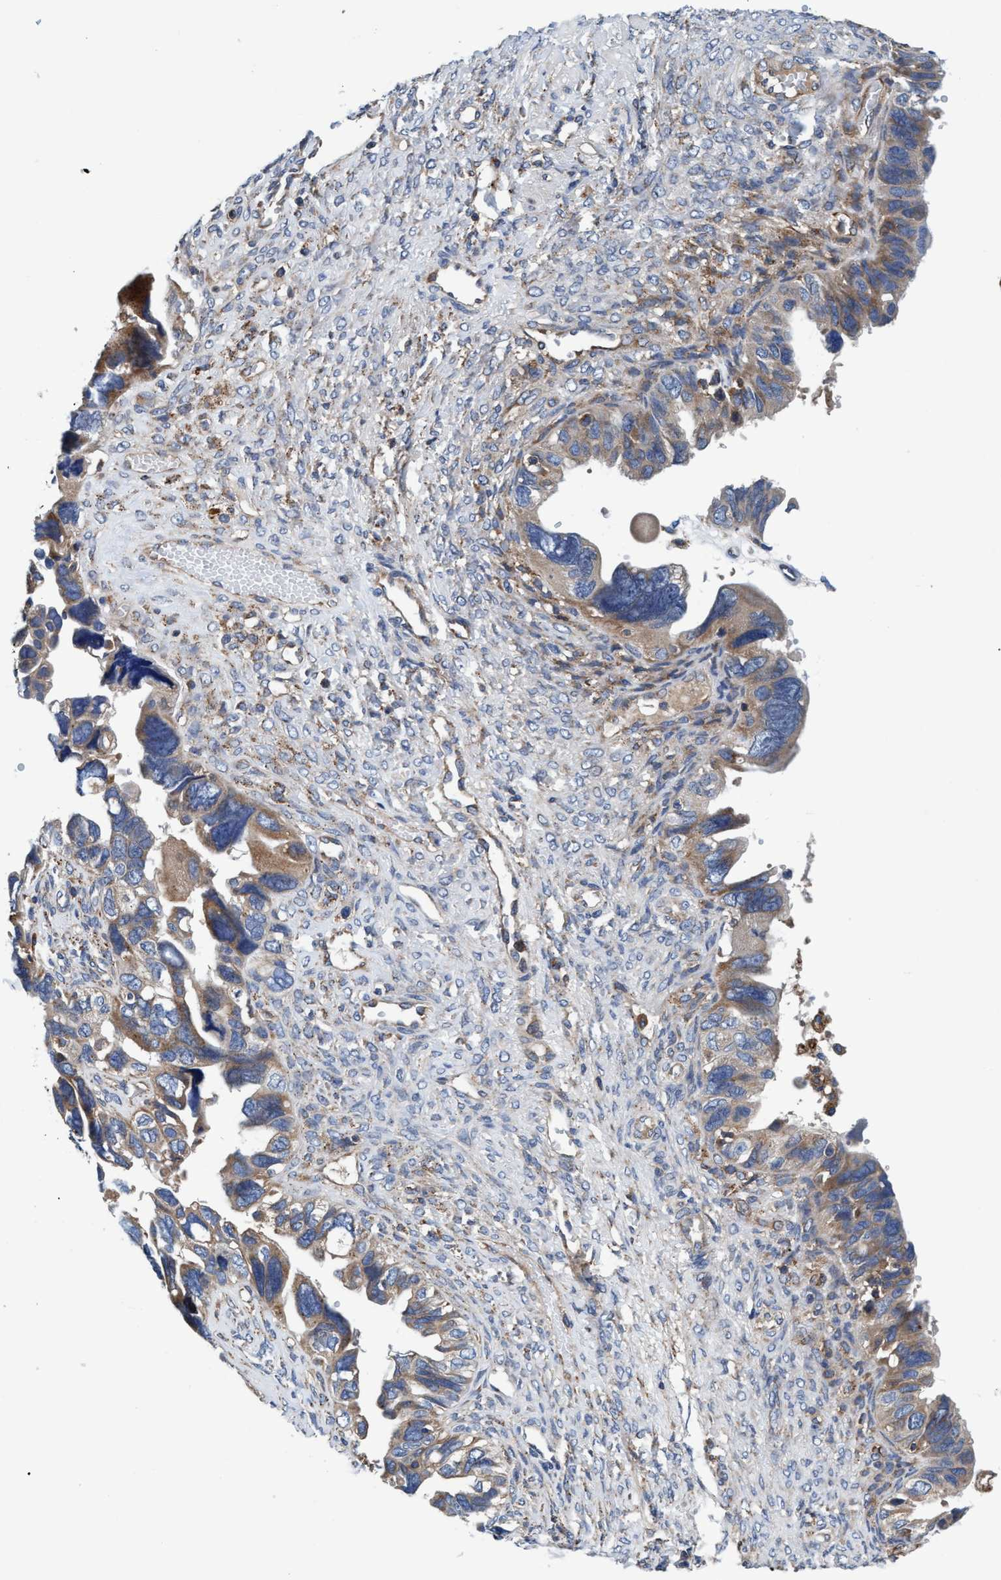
{"staining": {"intensity": "weak", "quantity": "25%-75%", "location": "cytoplasmic/membranous"}, "tissue": "ovarian cancer", "cell_type": "Tumor cells", "image_type": "cancer", "snomed": [{"axis": "morphology", "description": "Cystadenocarcinoma, serous, NOS"}, {"axis": "topography", "description": "Ovary"}], "caption": "Weak cytoplasmic/membranous positivity for a protein is appreciated in approximately 25%-75% of tumor cells of ovarian cancer using immunohistochemistry (IHC).", "gene": "ENDOG", "patient": {"sex": "female", "age": 79}}